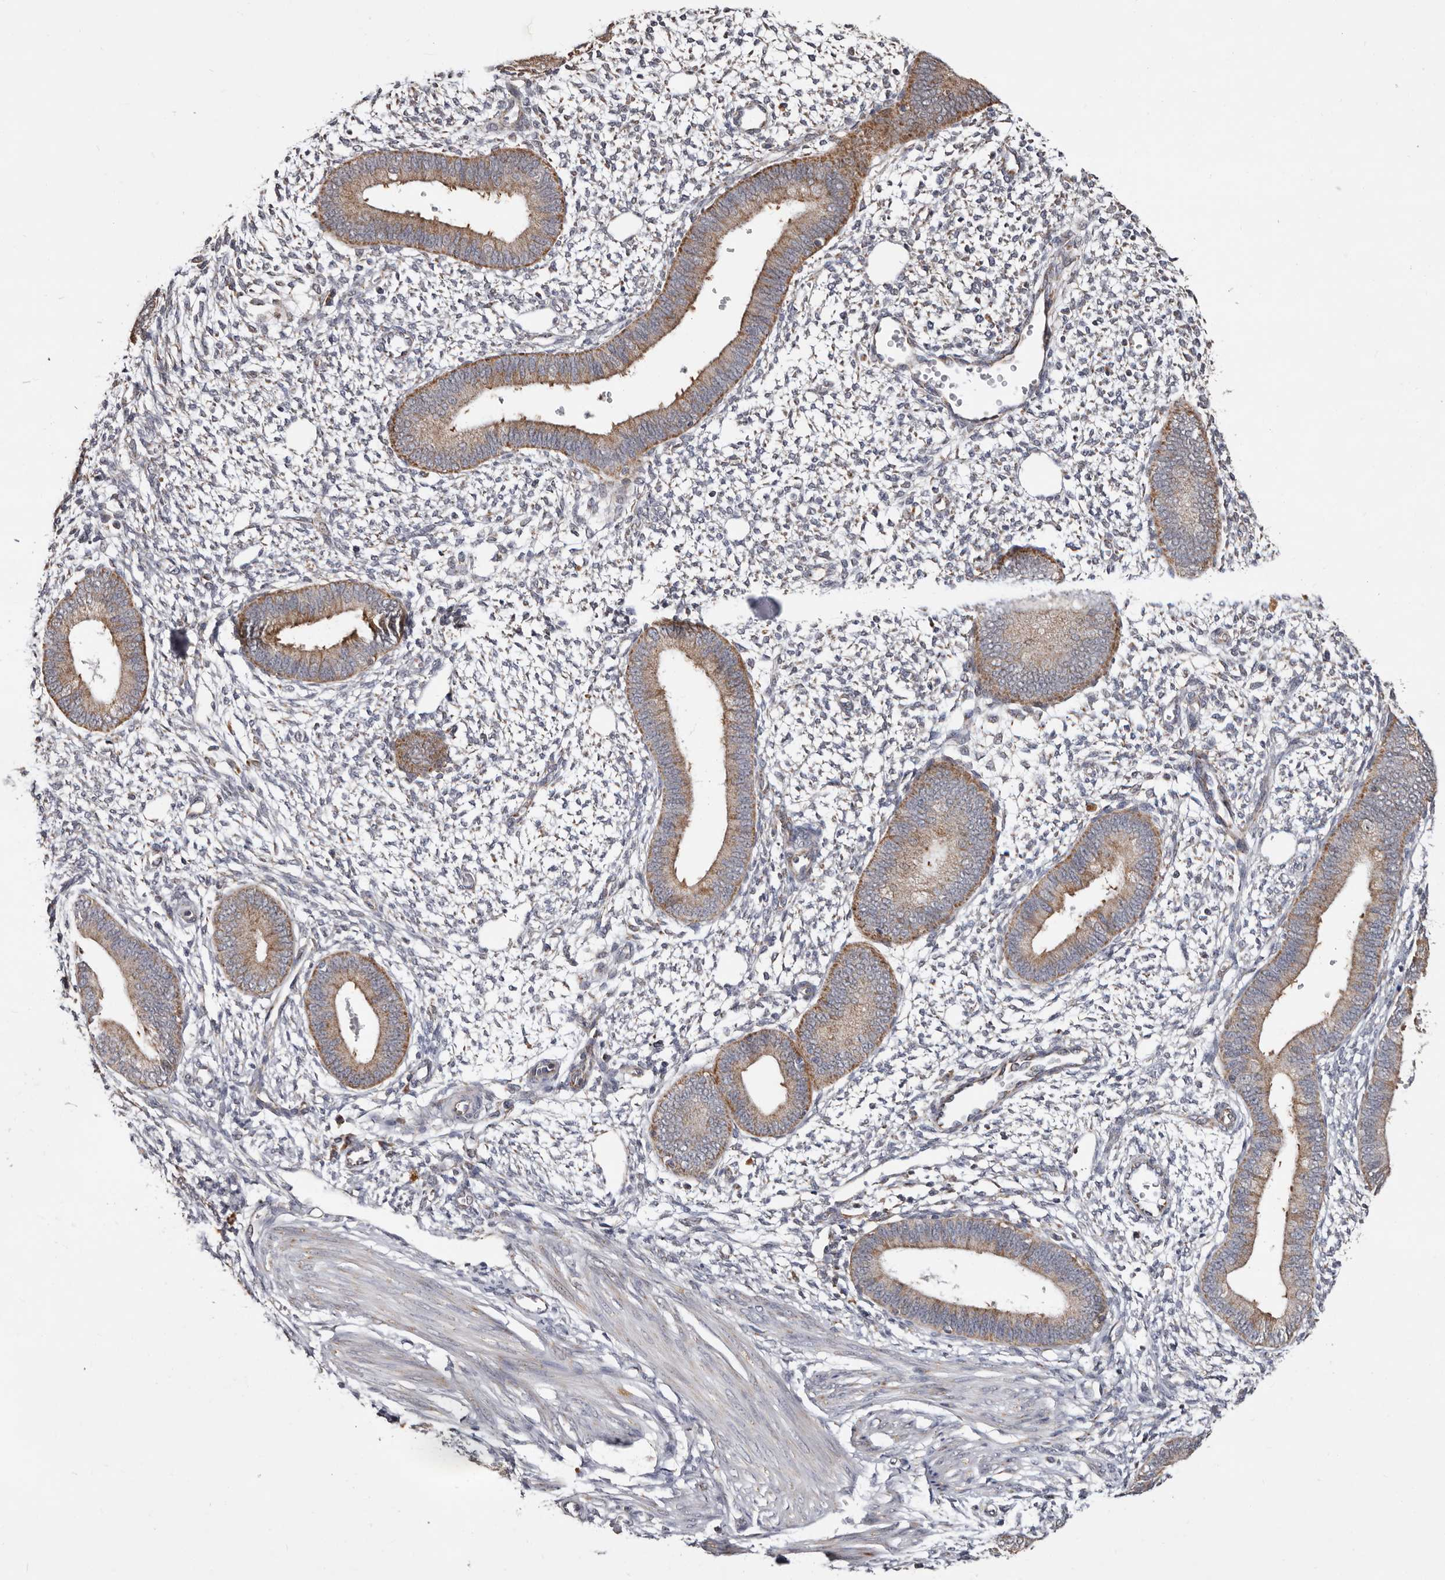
{"staining": {"intensity": "negative", "quantity": "none", "location": "none"}, "tissue": "endometrium", "cell_type": "Cells in endometrial stroma", "image_type": "normal", "snomed": [{"axis": "morphology", "description": "Normal tissue, NOS"}, {"axis": "topography", "description": "Endometrium"}], "caption": "An IHC histopathology image of benign endometrium is shown. There is no staining in cells in endometrial stroma of endometrium.", "gene": "MRPL18", "patient": {"sex": "female", "age": 46}}